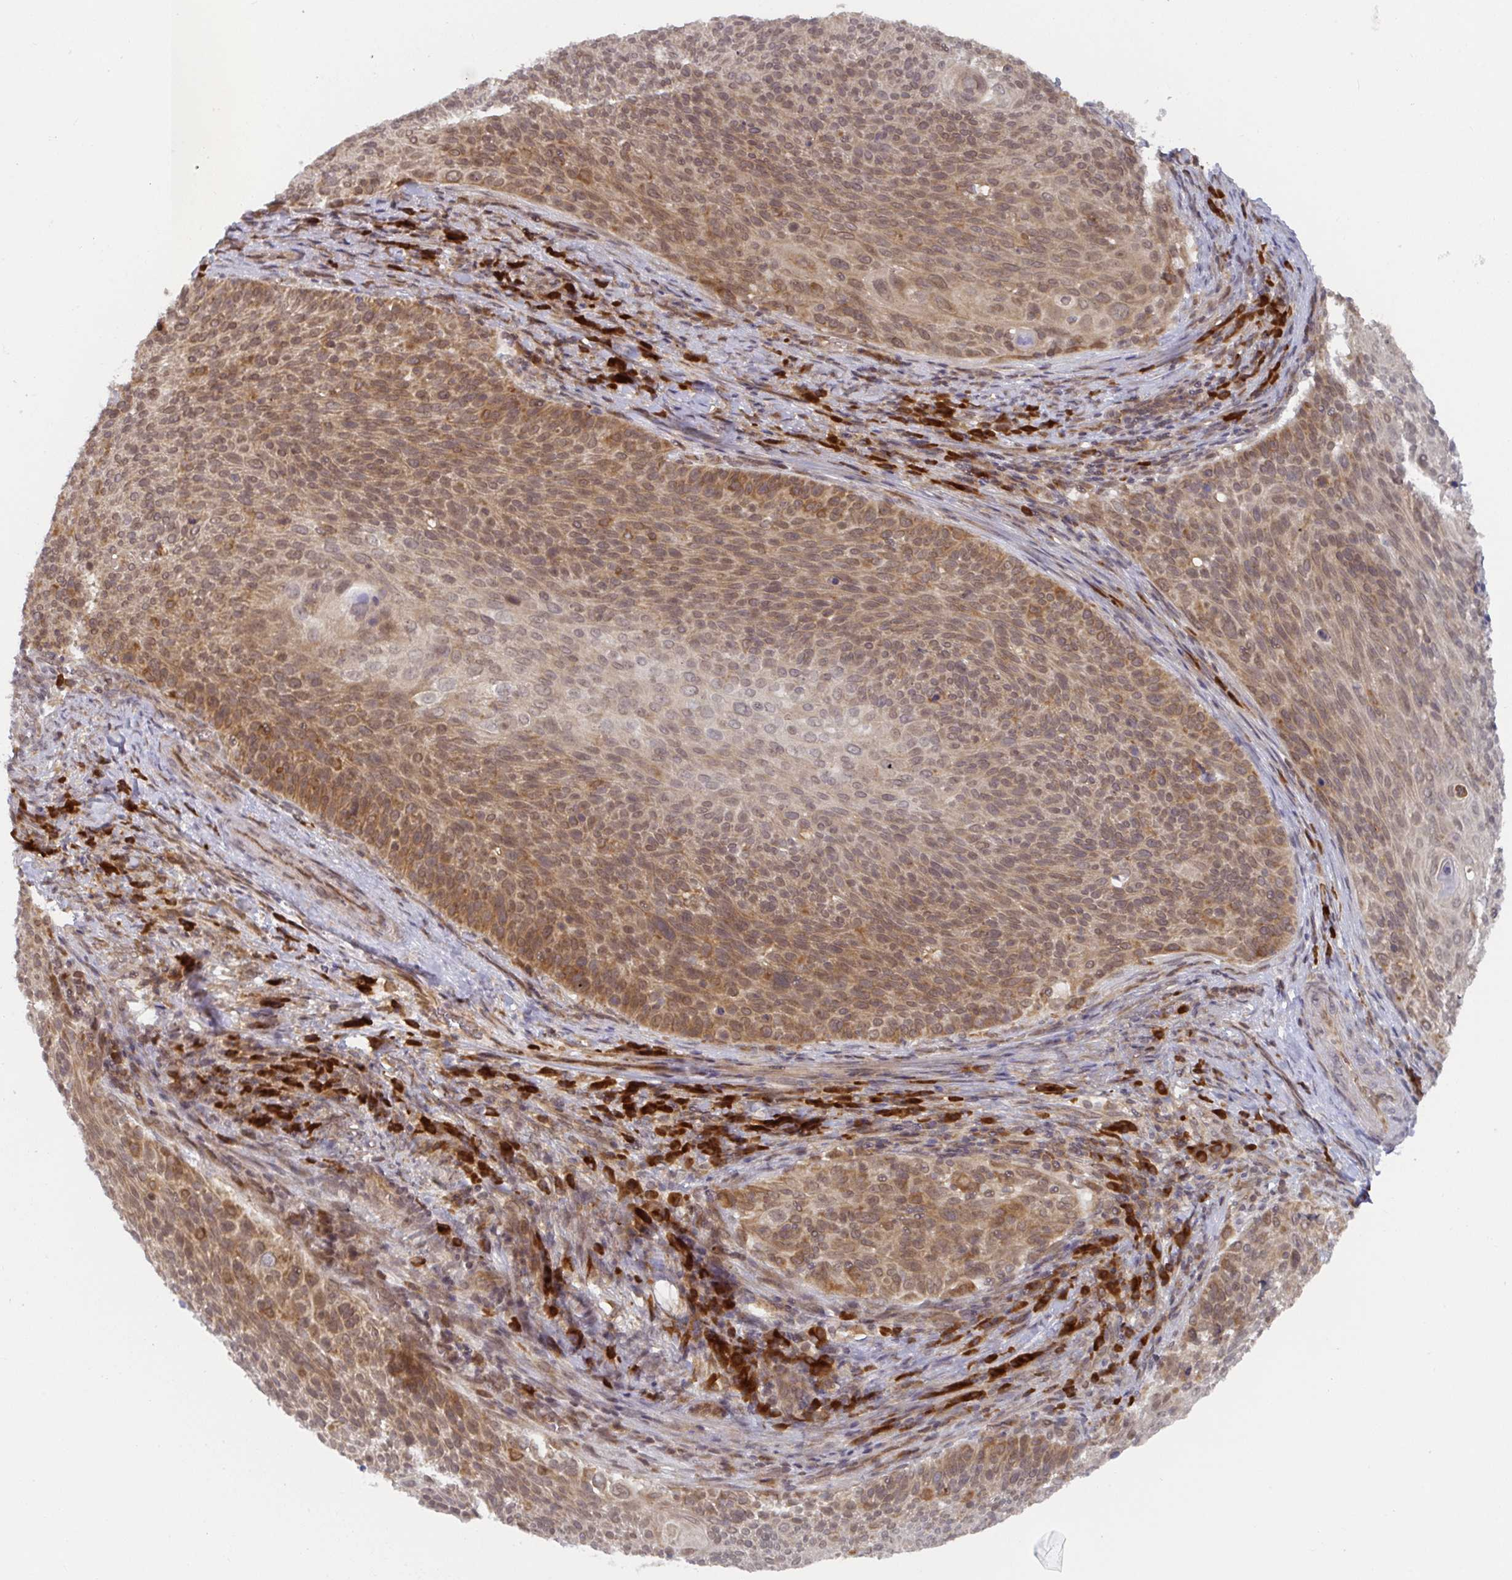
{"staining": {"intensity": "moderate", "quantity": ">75%", "location": "cytoplasmic/membranous"}, "tissue": "cervical cancer", "cell_type": "Tumor cells", "image_type": "cancer", "snomed": [{"axis": "morphology", "description": "Squamous cell carcinoma, NOS"}, {"axis": "topography", "description": "Cervix"}], "caption": "There is medium levels of moderate cytoplasmic/membranous staining in tumor cells of squamous cell carcinoma (cervical), as demonstrated by immunohistochemical staining (brown color).", "gene": "ALG1", "patient": {"sex": "female", "age": 31}}